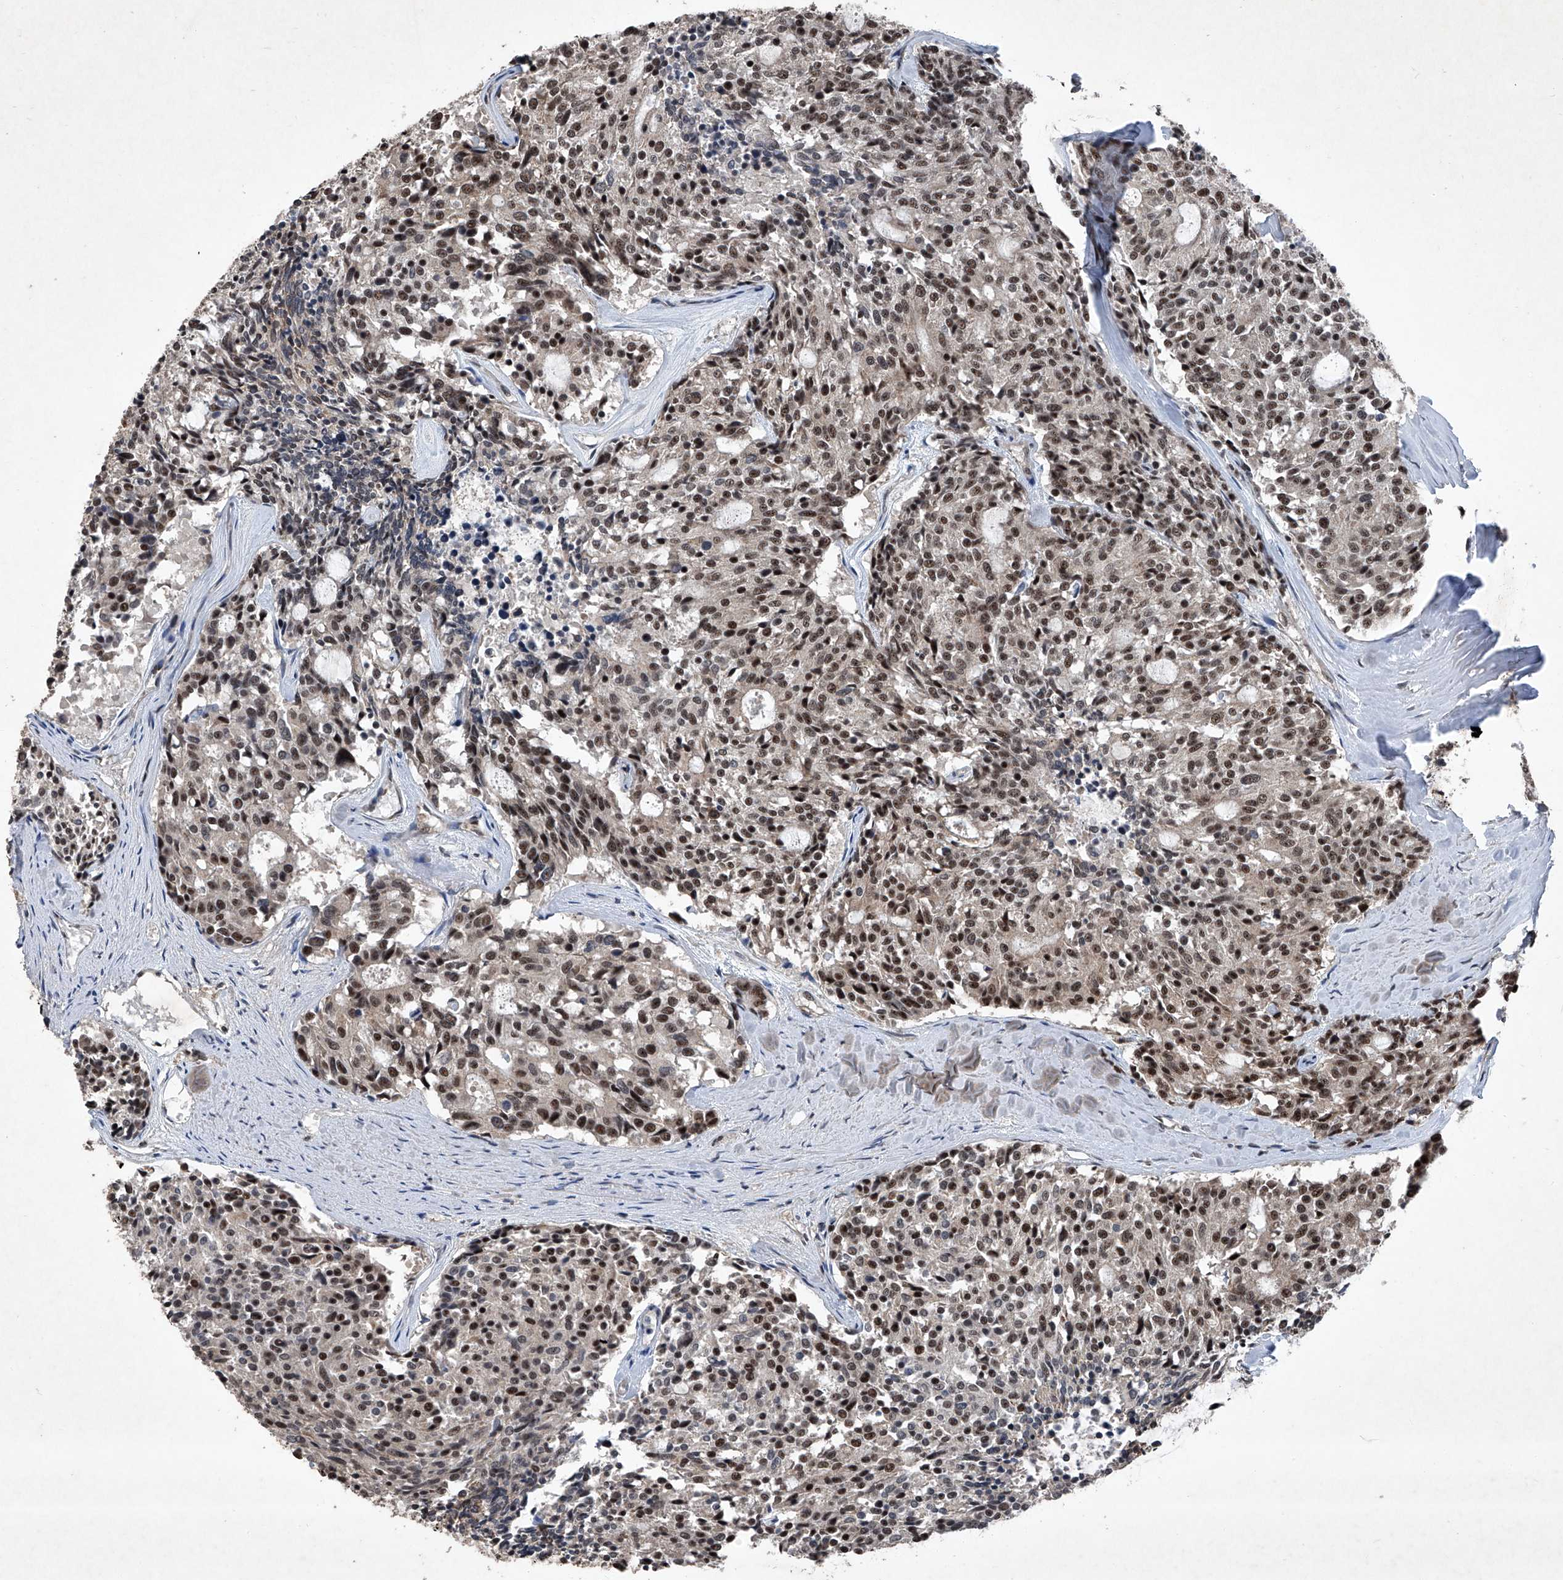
{"staining": {"intensity": "strong", "quantity": ">75%", "location": "nuclear"}, "tissue": "carcinoid", "cell_type": "Tumor cells", "image_type": "cancer", "snomed": [{"axis": "morphology", "description": "Carcinoid, malignant, NOS"}, {"axis": "topography", "description": "Pancreas"}], "caption": "Immunohistochemical staining of human carcinoid (malignant) shows high levels of strong nuclear protein expression in approximately >75% of tumor cells.", "gene": "DDX39B", "patient": {"sex": "female", "age": 54}}